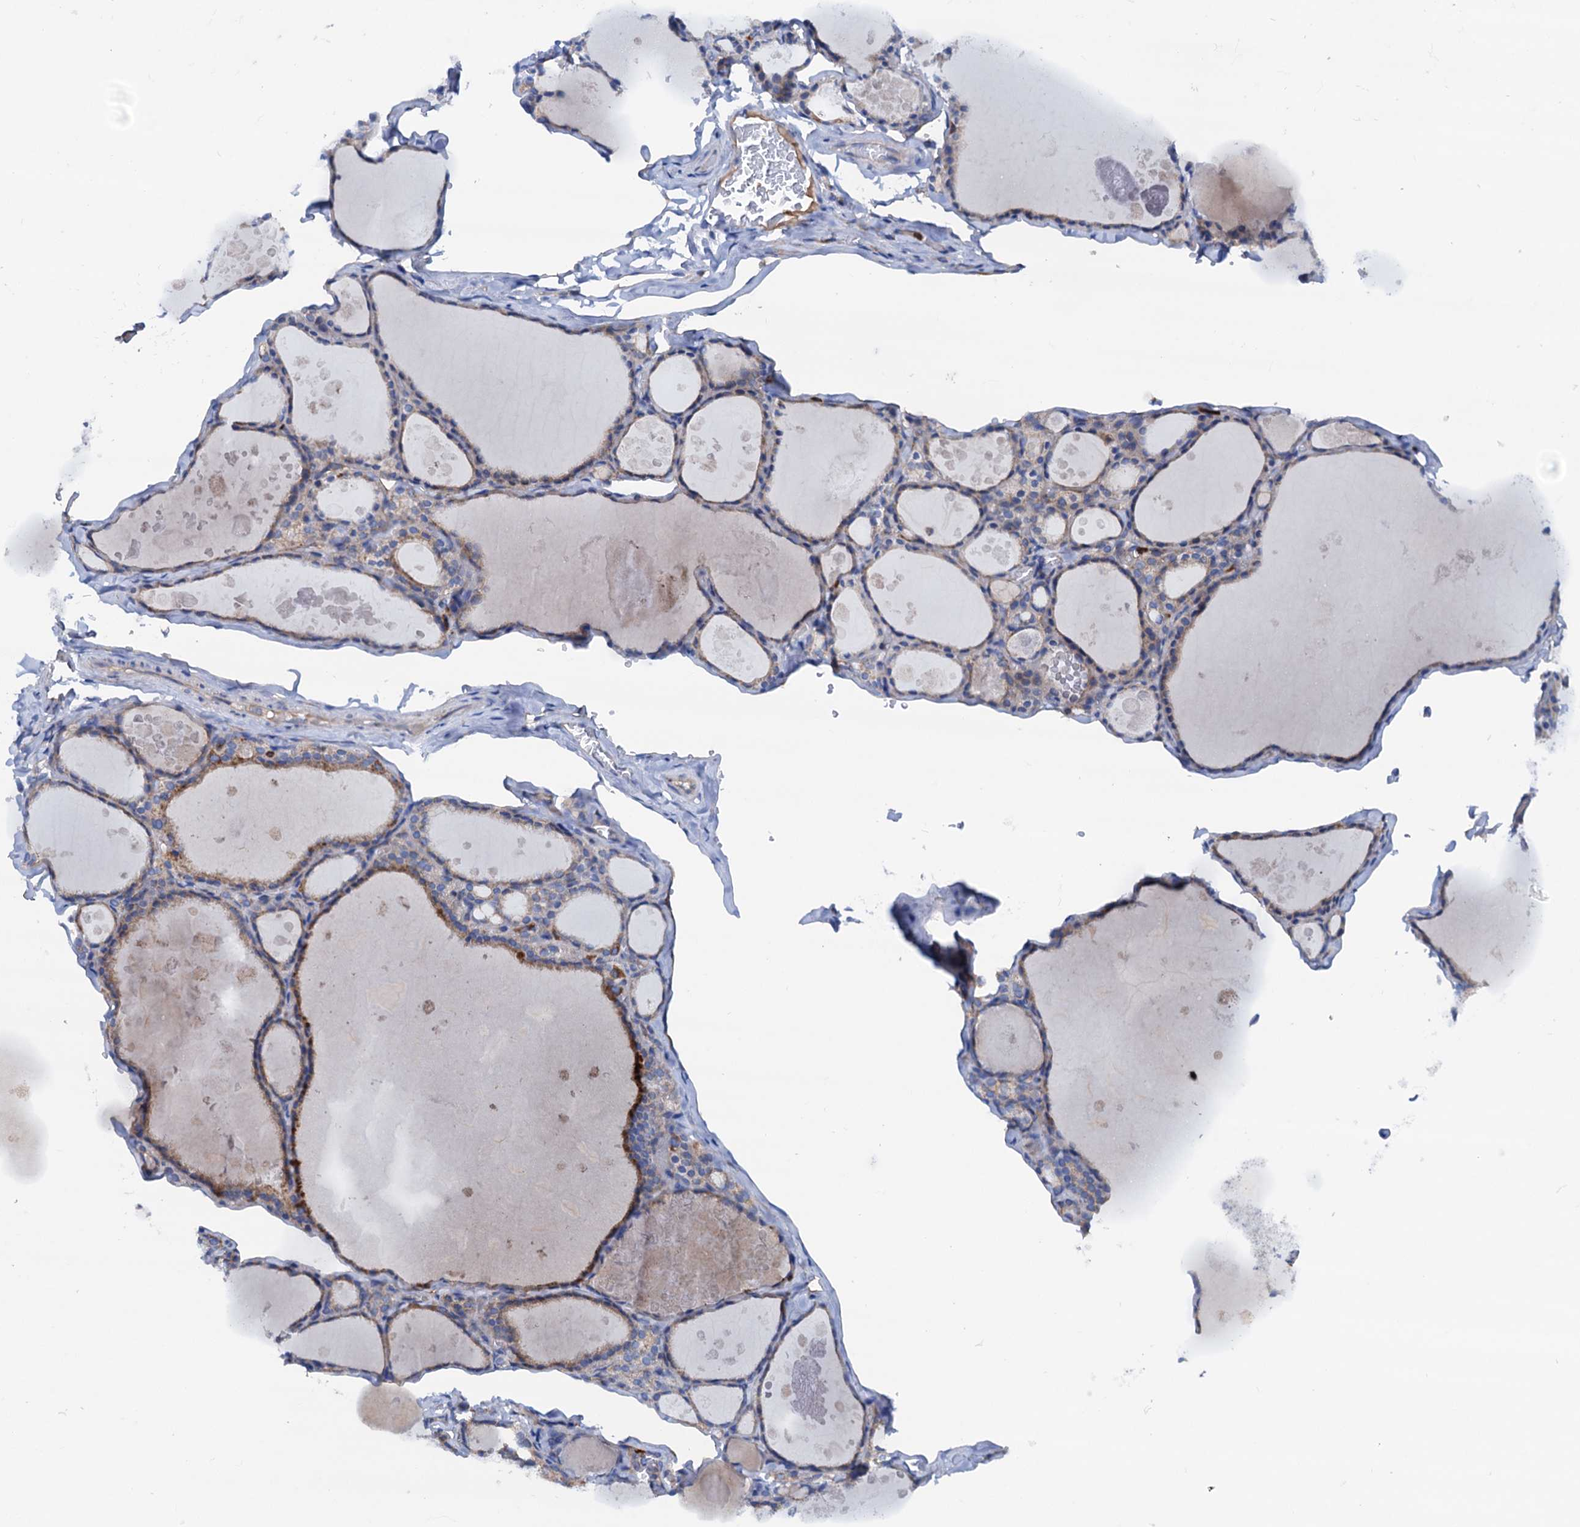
{"staining": {"intensity": "moderate", "quantity": "<25%", "location": "cytoplasmic/membranous"}, "tissue": "thyroid gland", "cell_type": "Glandular cells", "image_type": "normal", "snomed": [{"axis": "morphology", "description": "Normal tissue, NOS"}, {"axis": "topography", "description": "Thyroid gland"}], "caption": "Protein staining reveals moderate cytoplasmic/membranous expression in approximately <25% of glandular cells in unremarkable thyroid gland.", "gene": "RASSF9", "patient": {"sex": "male", "age": 56}}